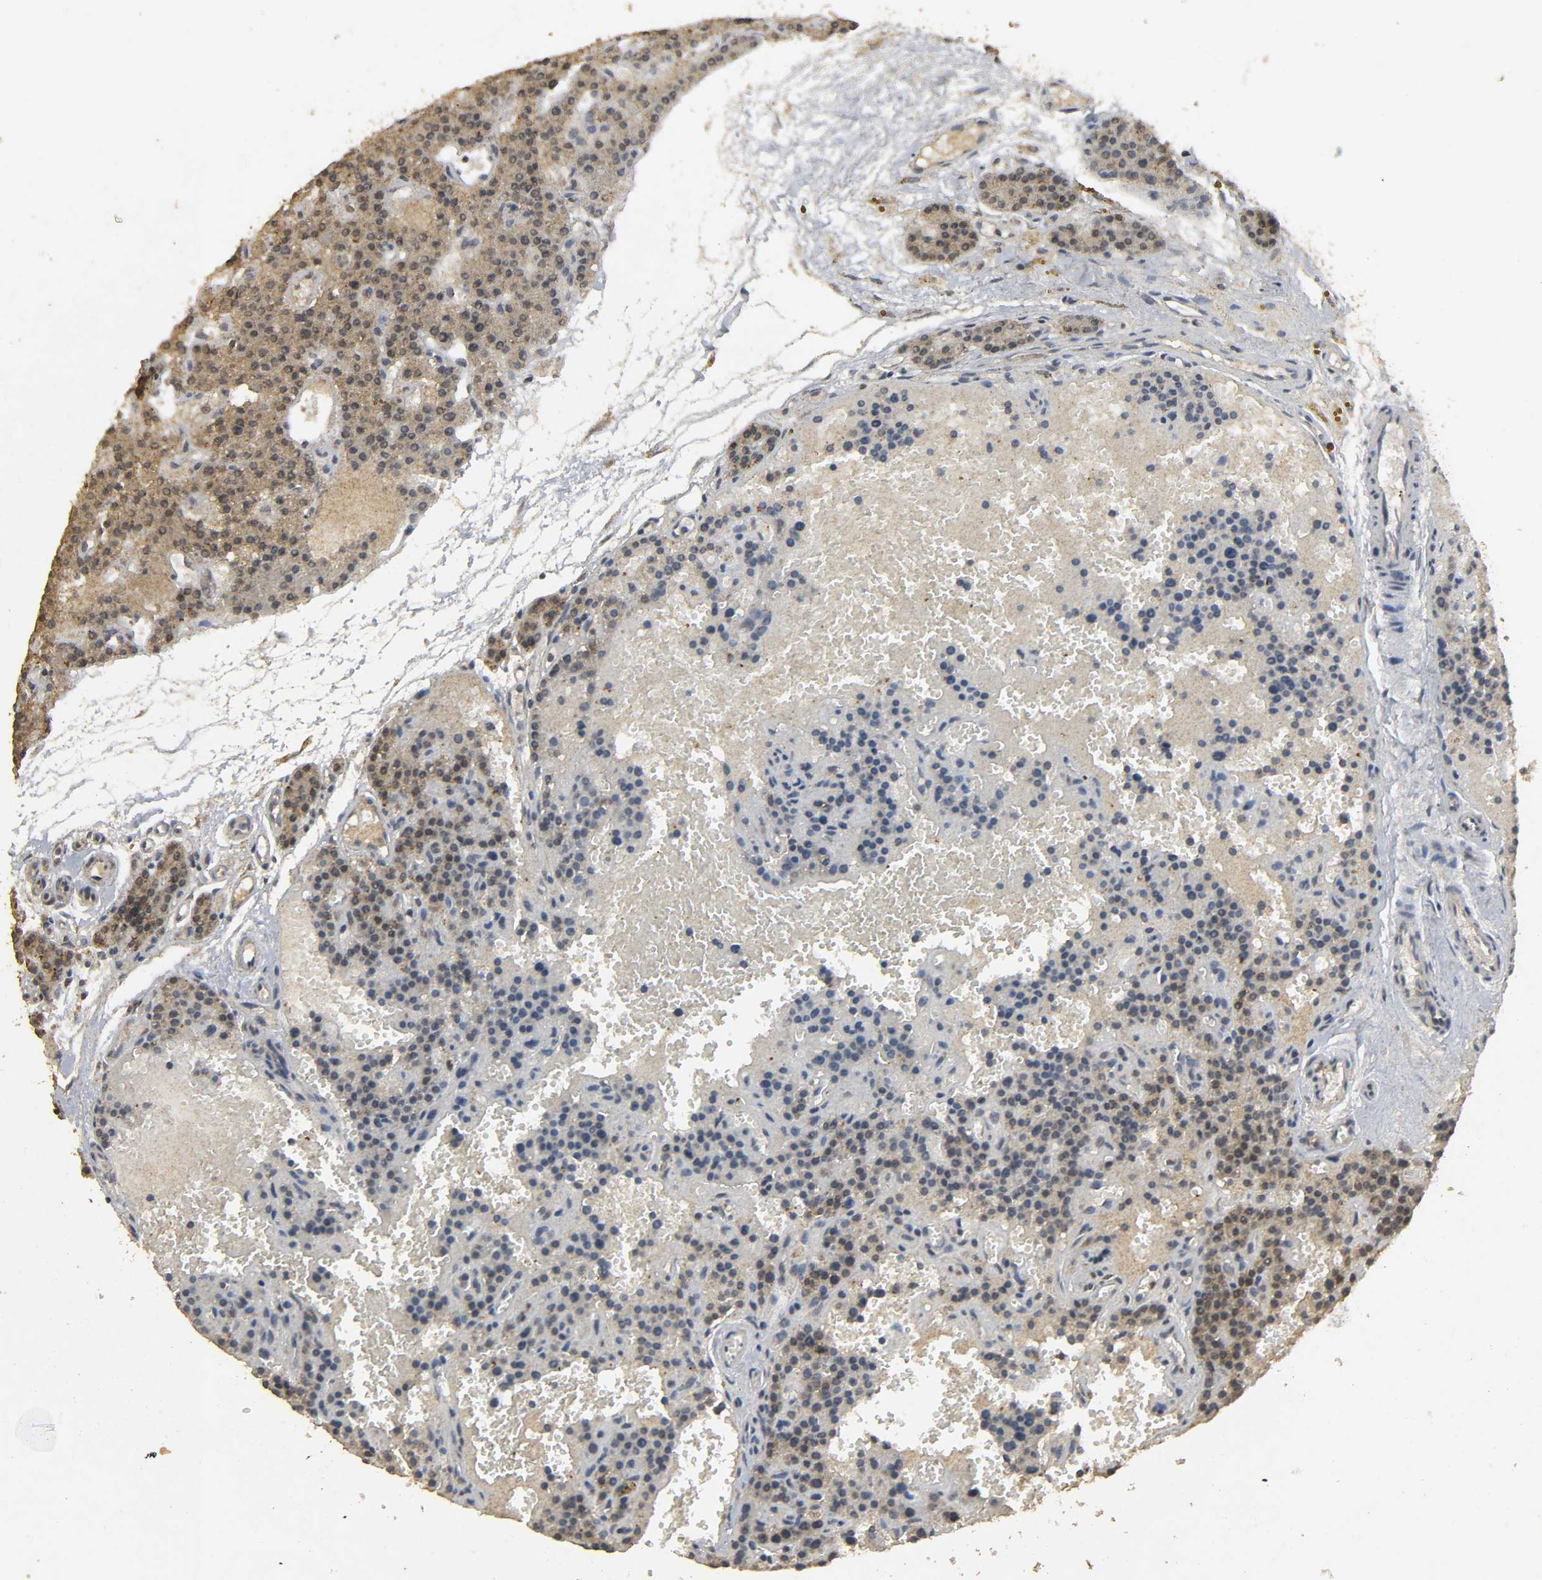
{"staining": {"intensity": "moderate", "quantity": "25%-75%", "location": "cytoplasmic/membranous,nuclear"}, "tissue": "parathyroid gland", "cell_type": "Glandular cells", "image_type": "normal", "snomed": [{"axis": "morphology", "description": "Normal tissue, NOS"}, {"axis": "topography", "description": "Parathyroid gland"}], "caption": "A high-resolution micrograph shows immunohistochemistry staining of normal parathyroid gland, which demonstrates moderate cytoplasmic/membranous,nuclear staining in approximately 25%-75% of glandular cells. The staining is performed using DAB (3,3'-diaminobenzidine) brown chromogen to label protein expression. The nuclei are counter-stained blue using hematoxylin.", "gene": "DDX6", "patient": {"sex": "male", "age": 25}}